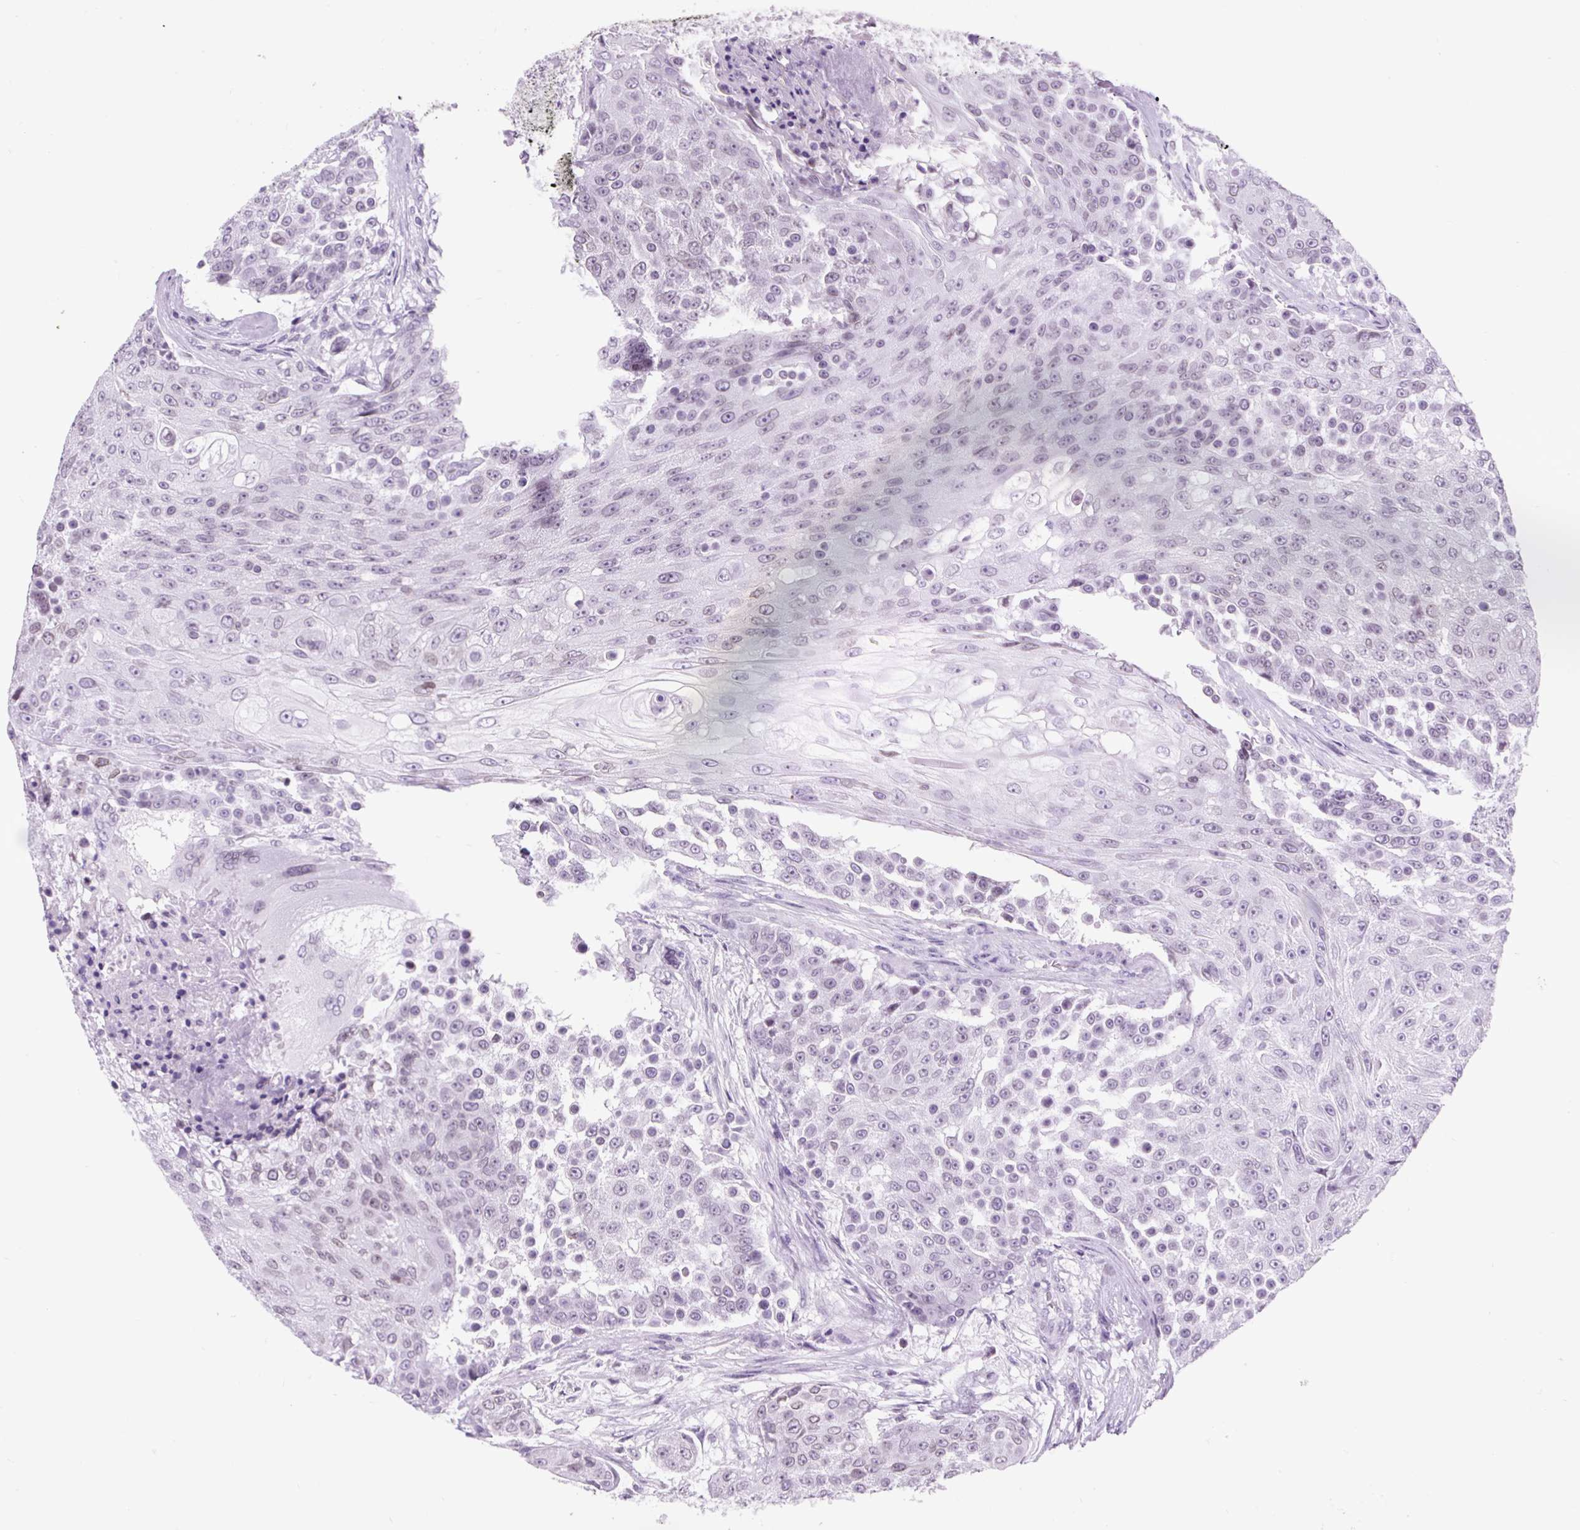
{"staining": {"intensity": "weak", "quantity": "<25%", "location": "cytoplasmic/membranous,nuclear"}, "tissue": "urothelial cancer", "cell_type": "Tumor cells", "image_type": "cancer", "snomed": [{"axis": "morphology", "description": "Urothelial carcinoma, High grade"}, {"axis": "topography", "description": "Urinary bladder"}], "caption": "Immunohistochemistry (IHC) of human urothelial carcinoma (high-grade) demonstrates no positivity in tumor cells.", "gene": "VPREB1", "patient": {"sex": "female", "age": 63}}